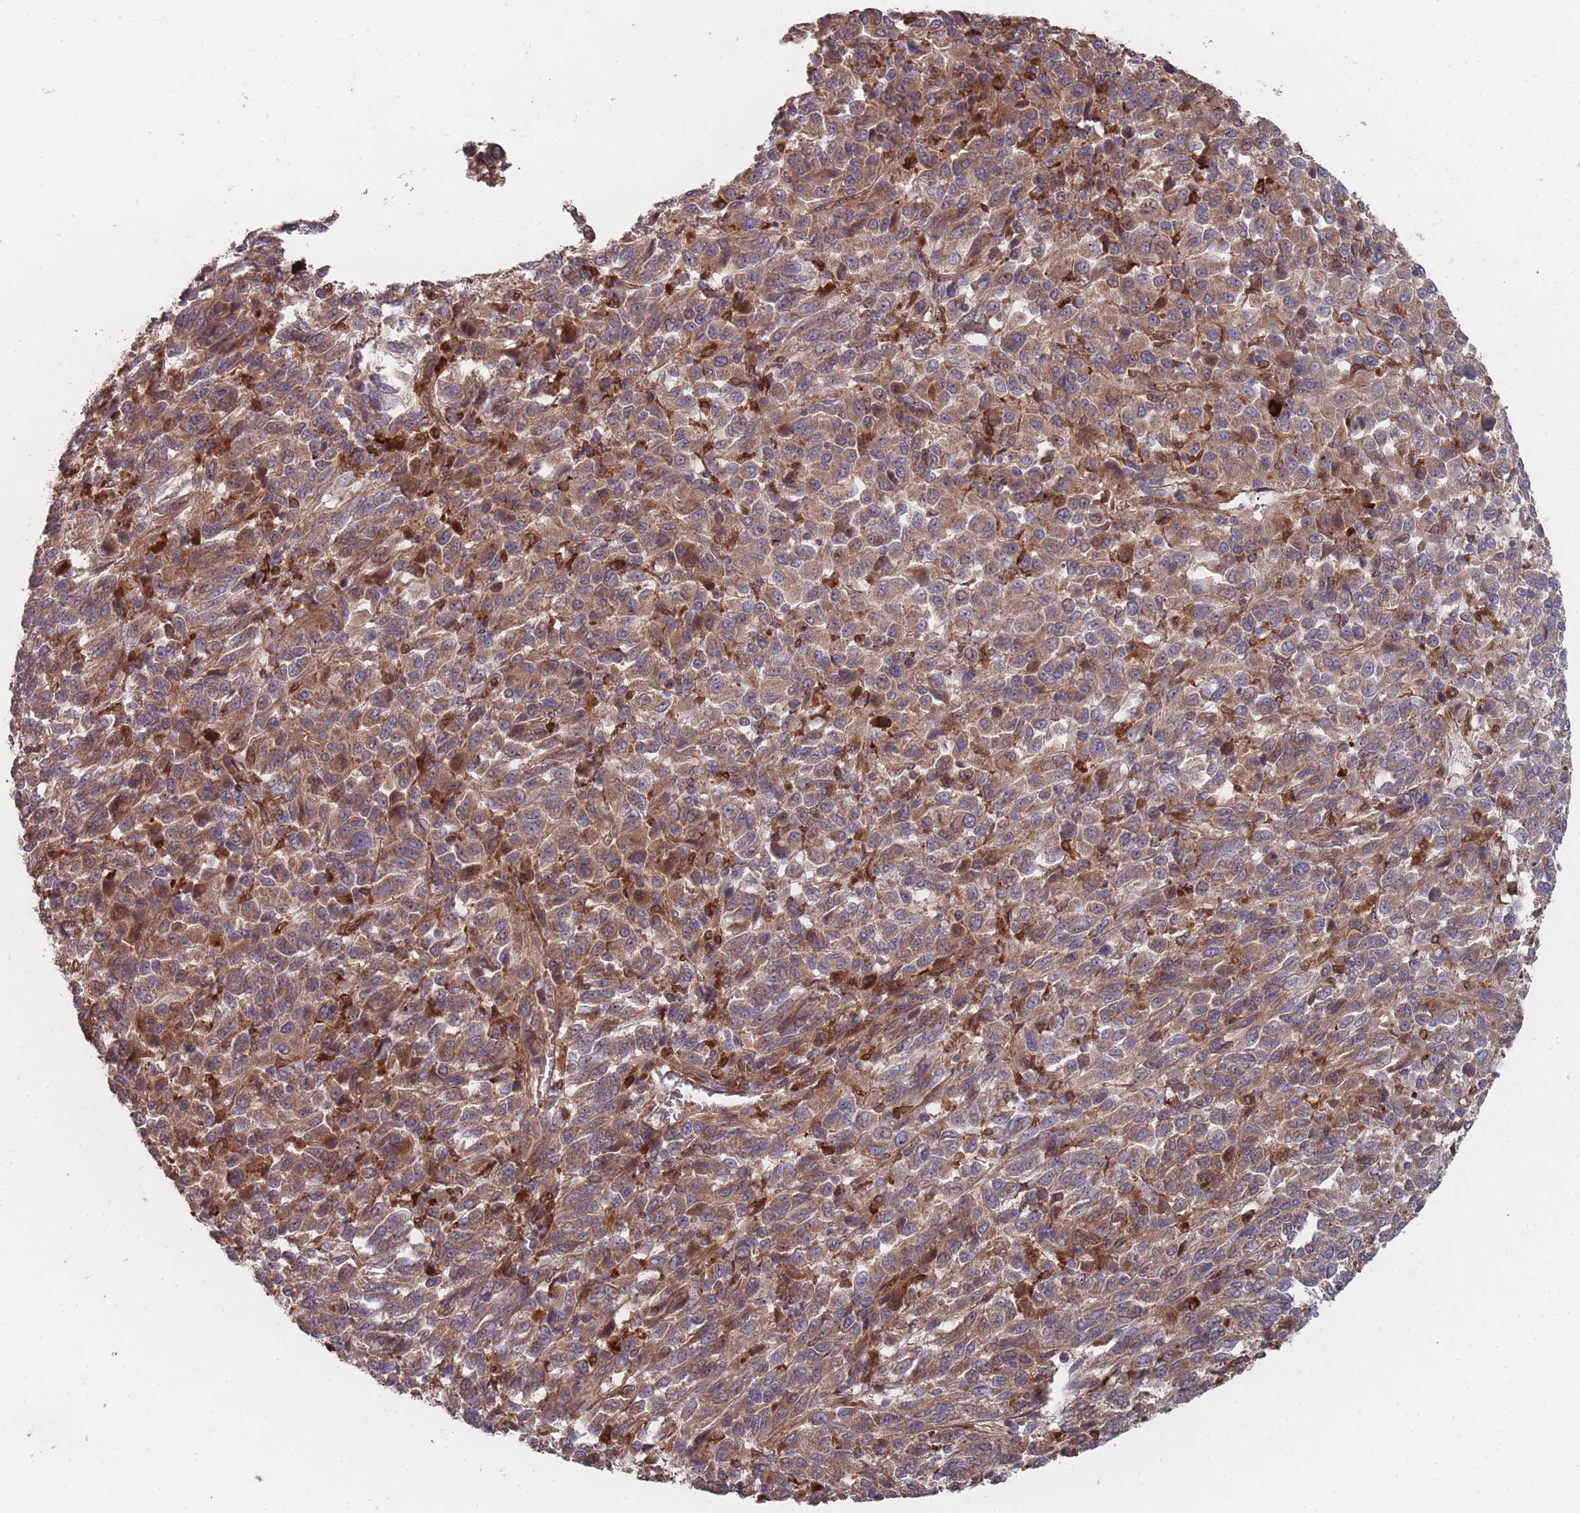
{"staining": {"intensity": "moderate", "quantity": ">75%", "location": "cytoplasmic/membranous"}, "tissue": "melanoma", "cell_type": "Tumor cells", "image_type": "cancer", "snomed": [{"axis": "morphology", "description": "Malignant melanoma, Metastatic site"}, {"axis": "topography", "description": "Lung"}], "caption": "This histopathology image exhibits malignant melanoma (metastatic site) stained with IHC to label a protein in brown. The cytoplasmic/membranous of tumor cells show moderate positivity for the protein. Nuclei are counter-stained blue.", "gene": "THSD7B", "patient": {"sex": "male", "age": 64}}